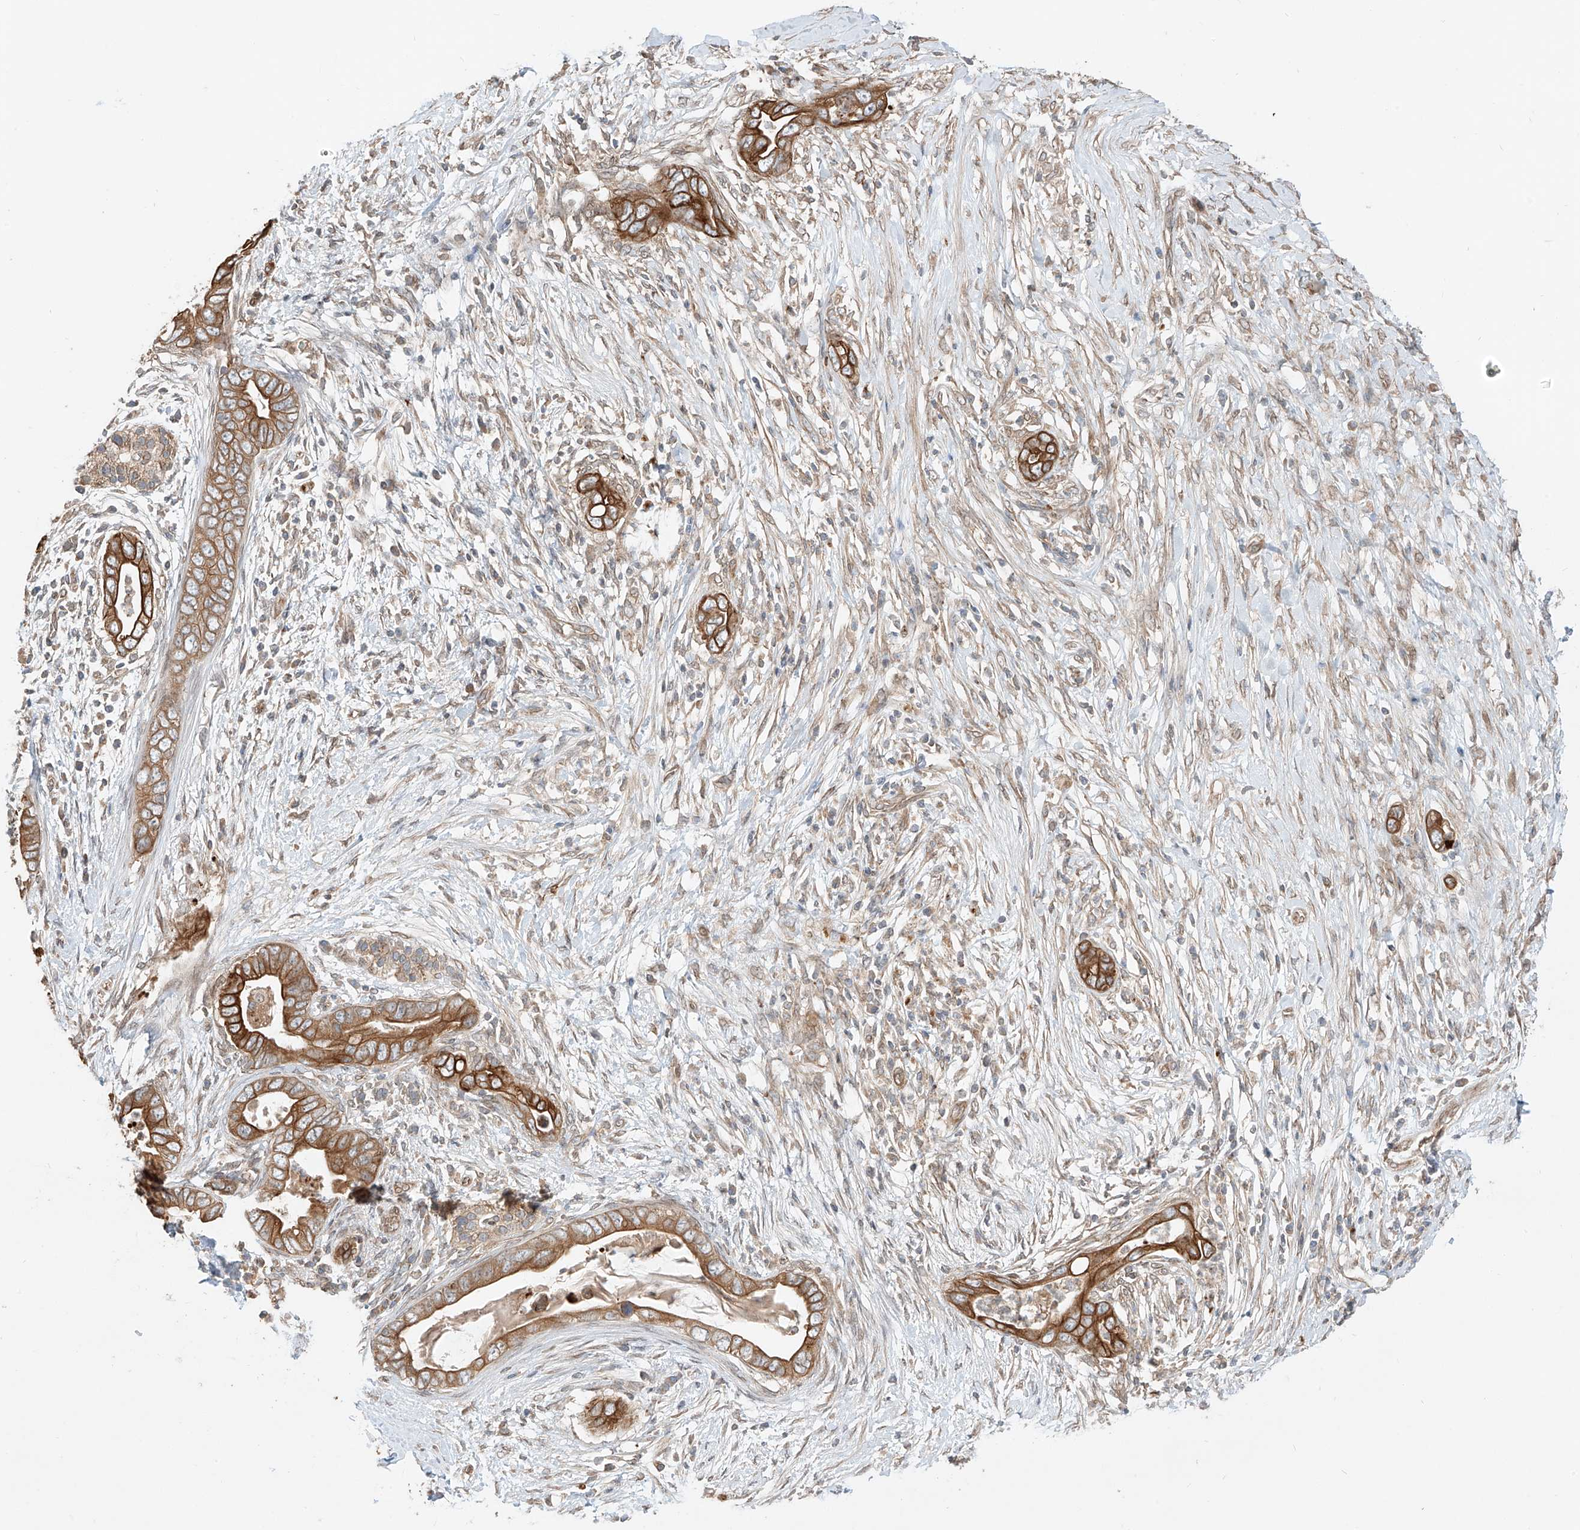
{"staining": {"intensity": "strong", "quantity": ">75%", "location": "cytoplasmic/membranous"}, "tissue": "pancreatic cancer", "cell_type": "Tumor cells", "image_type": "cancer", "snomed": [{"axis": "morphology", "description": "Adenocarcinoma, NOS"}, {"axis": "topography", "description": "Pancreas"}], "caption": "Human adenocarcinoma (pancreatic) stained for a protein (brown) displays strong cytoplasmic/membranous positive staining in about >75% of tumor cells.", "gene": "CEP162", "patient": {"sex": "male", "age": 75}}